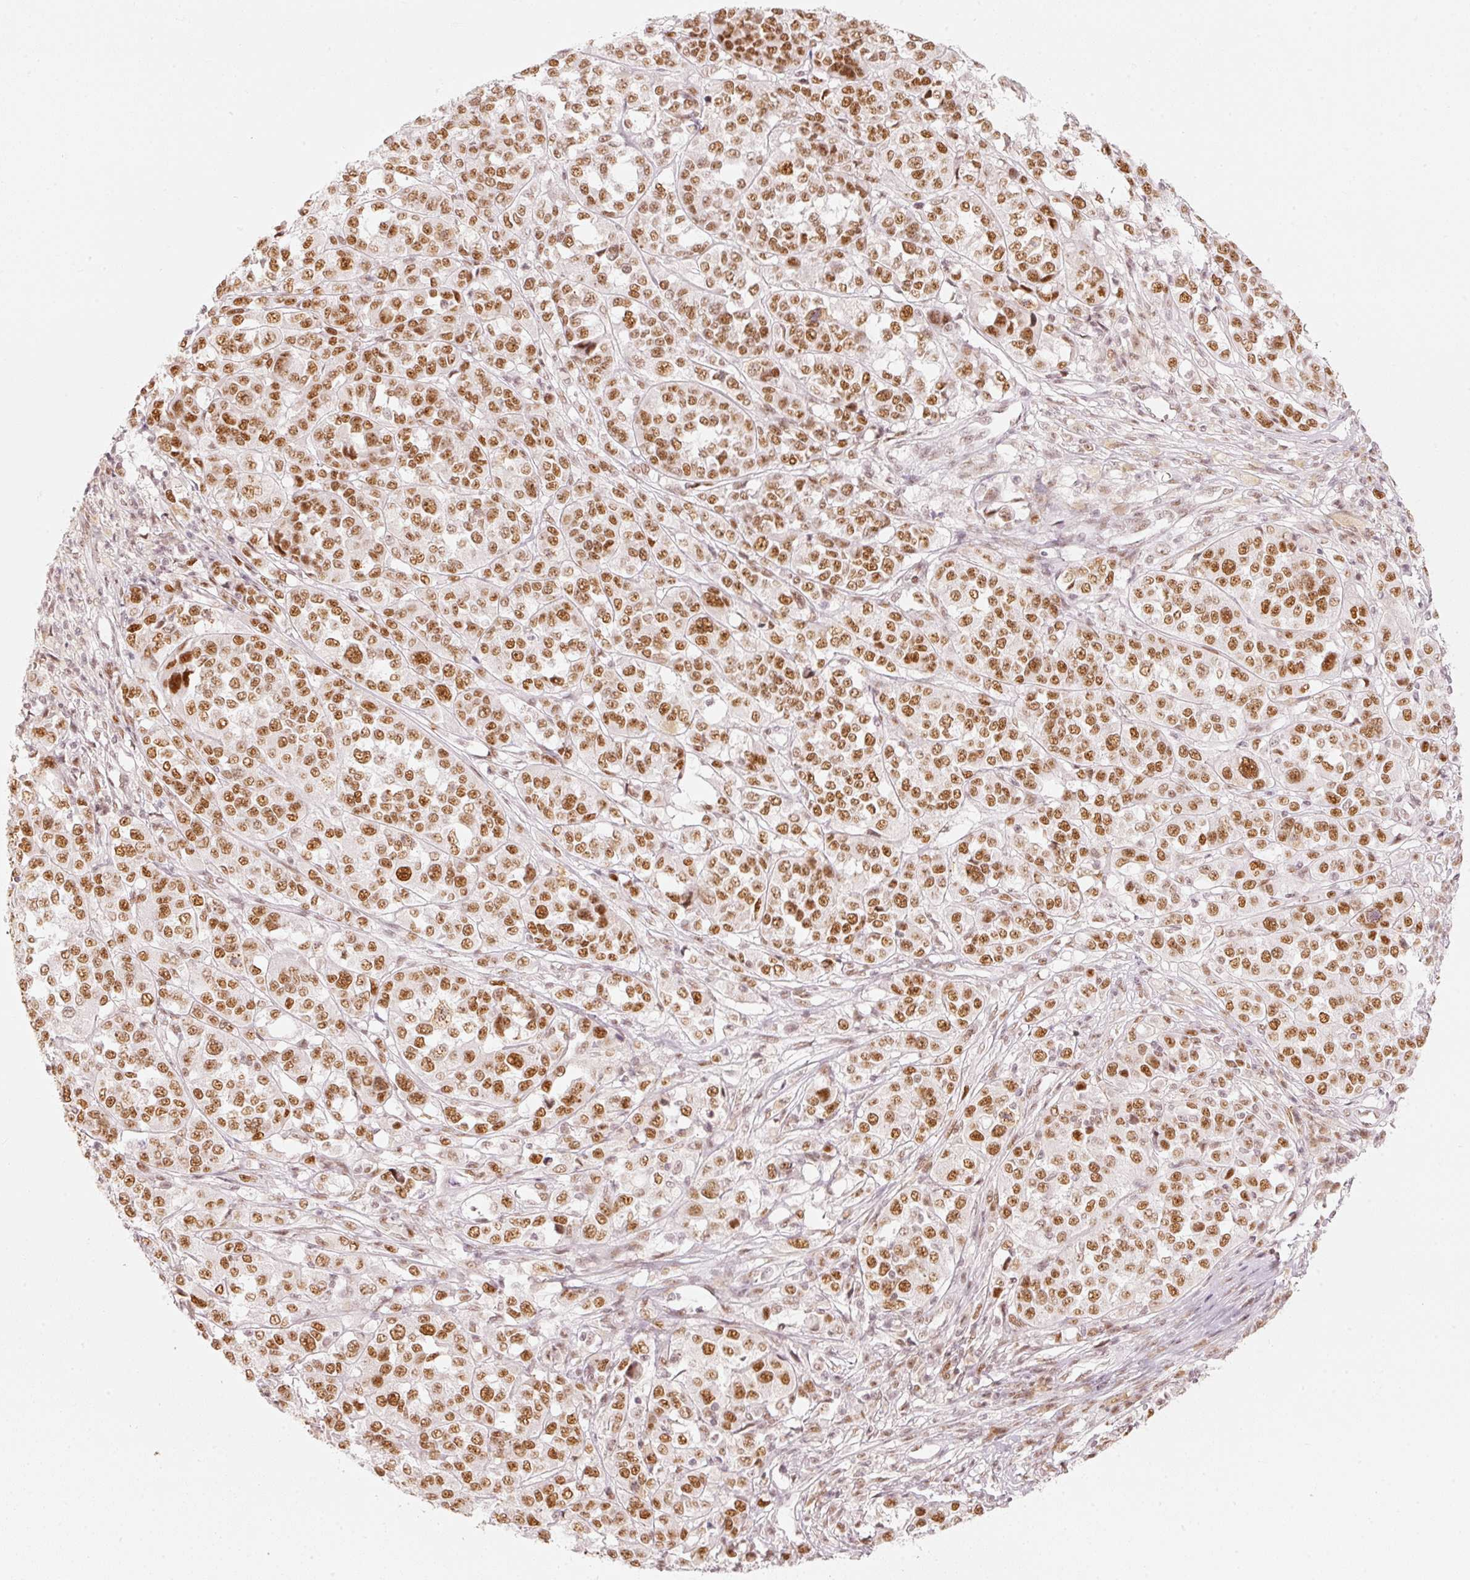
{"staining": {"intensity": "moderate", "quantity": ">75%", "location": "nuclear"}, "tissue": "melanoma", "cell_type": "Tumor cells", "image_type": "cancer", "snomed": [{"axis": "morphology", "description": "Malignant melanoma, Metastatic site"}, {"axis": "topography", "description": "Lymph node"}], "caption": "Immunohistochemical staining of malignant melanoma (metastatic site) shows medium levels of moderate nuclear expression in about >75% of tumor cells.", "gene": "PPP1R10", "patient": {"sex": "male", "age": 44}}